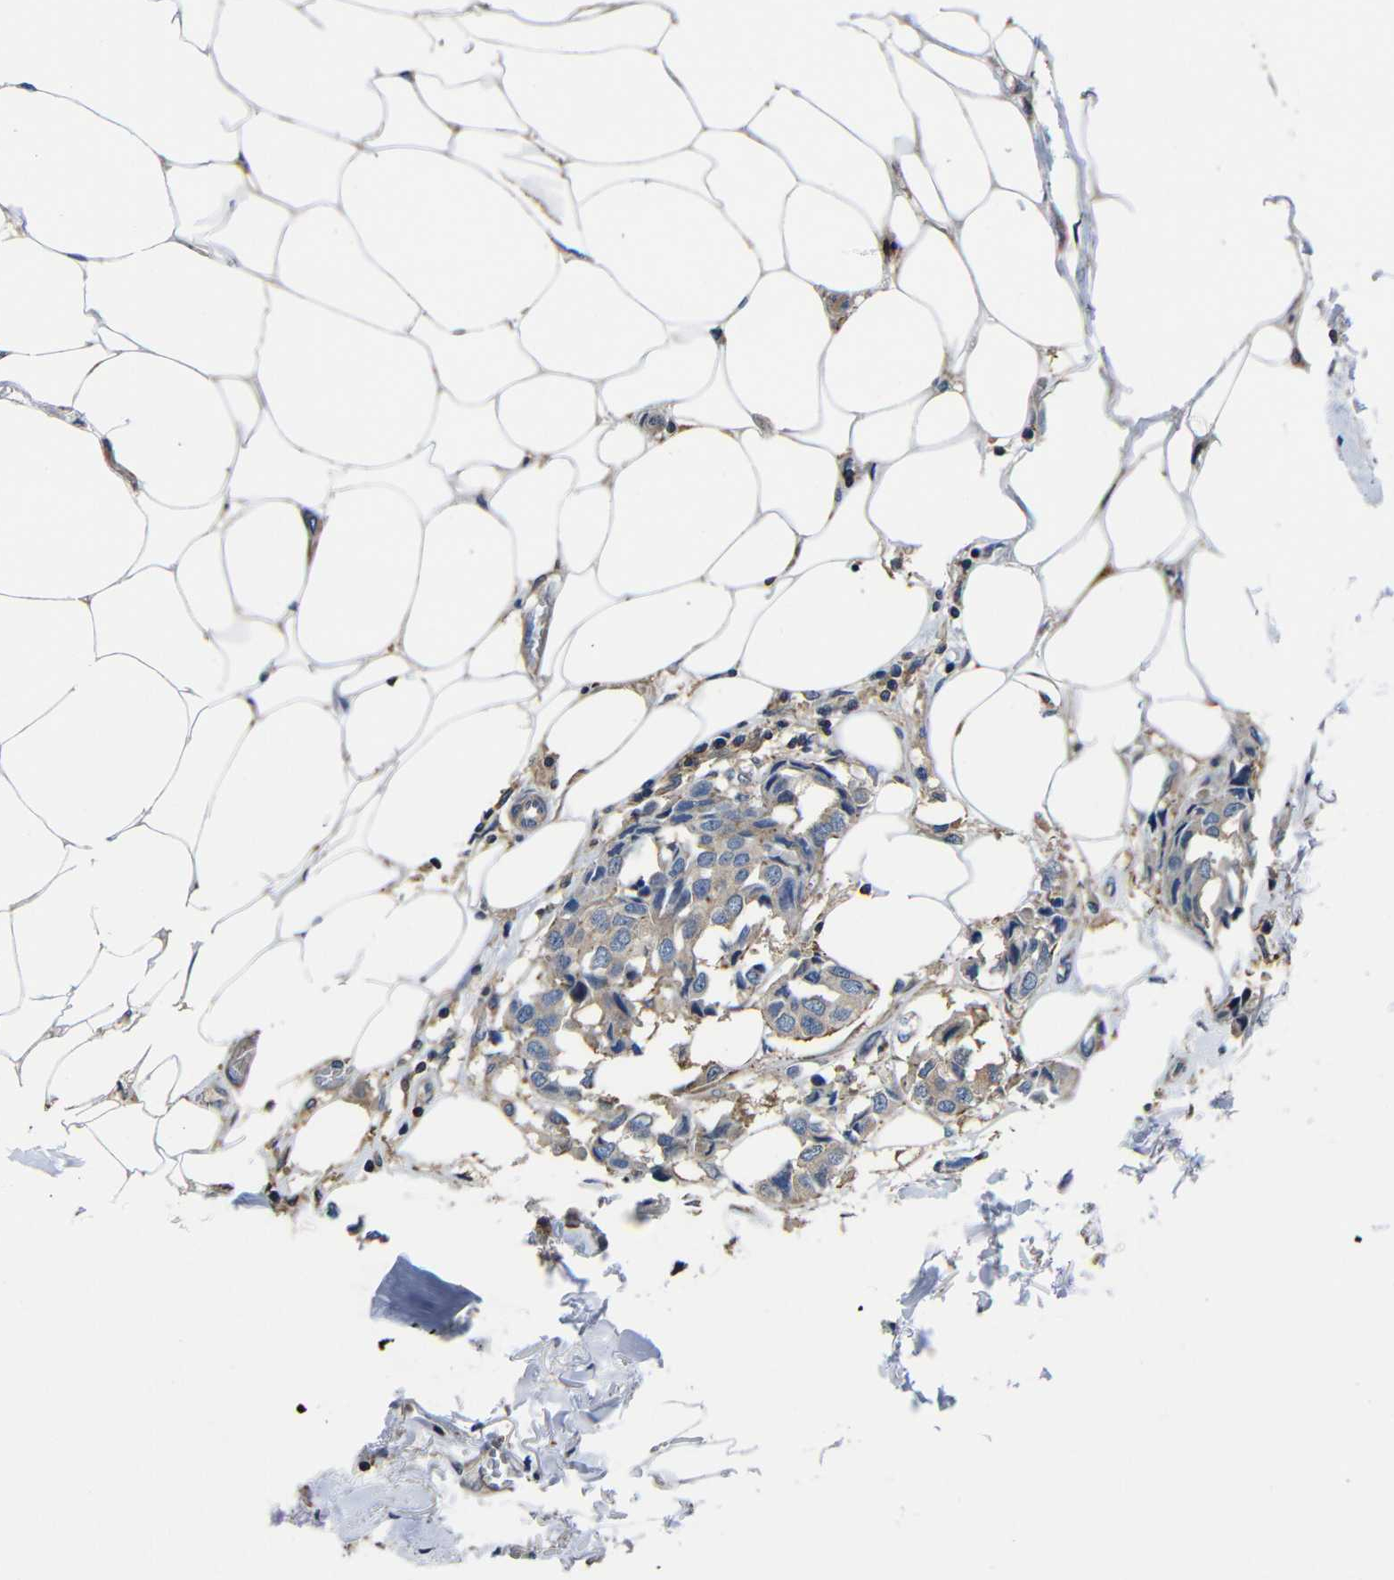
{"staining": {"intensity": "weak", "quantity": ">75%", "location": "cytoplasmic/membranous"}, "tissue": "breast cancer", "cell_type": "Tumor cells", "image_type": "cancer", "snomed": [{"axis": "morphology", "description": "Duct carcinoma"}, {"axis": "topography", "description": "Breast"}], "caption": "Immunohistochemical staining of human breast cancer (infiltrating ductal carcinoma) displays low levels of weak cytoplasmic/membranous positivity in approximately >75% of tumor cells.", "gene": "GDI1", "patient": {"sex": "female", "age": 80}}